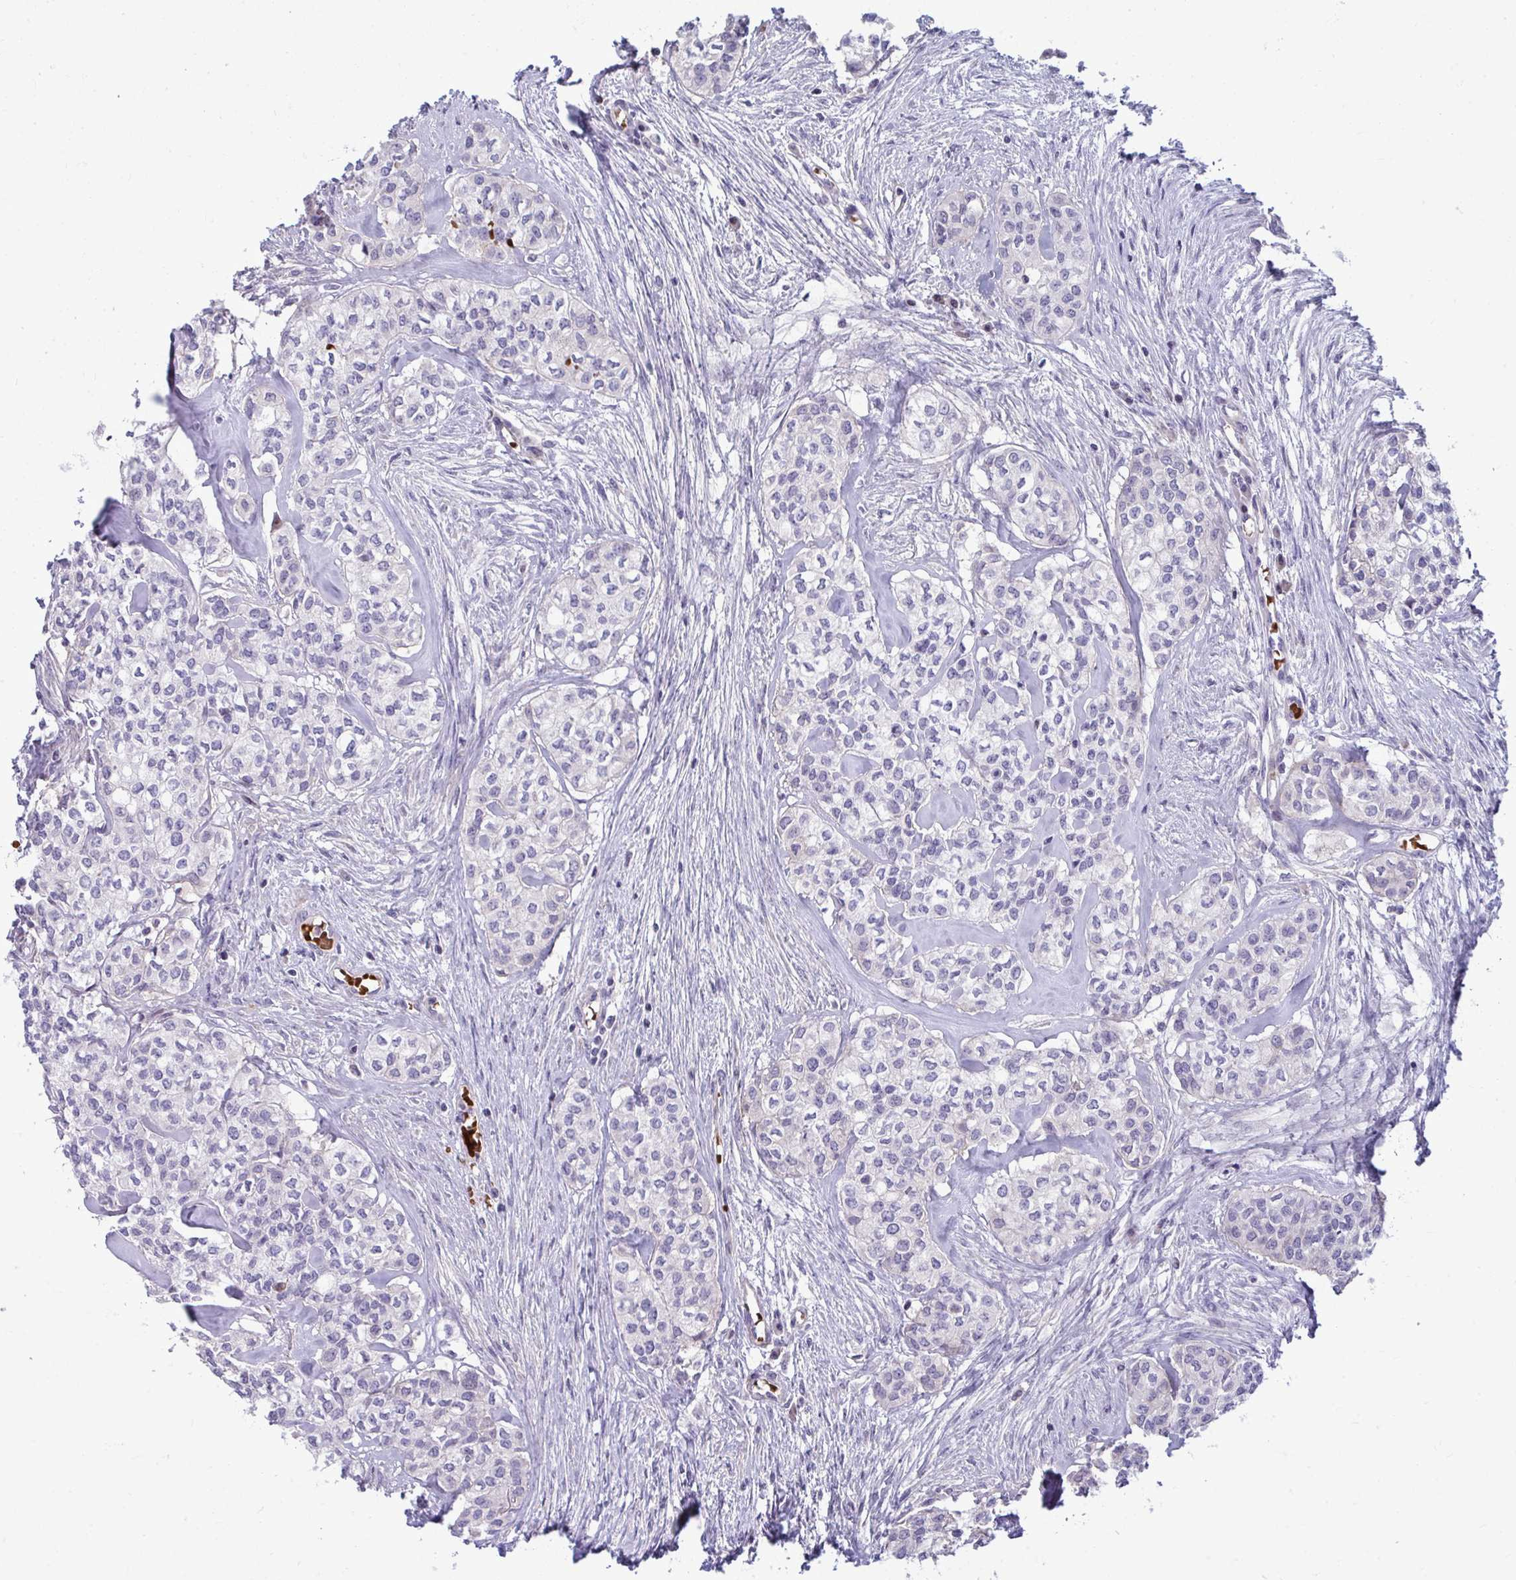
{"staining": {"intensity": "negative", "quantity": "none", "location": "none"}, "tissue": "head and neck cancer", "cell_type": "Tumor cells", "image_type": "cancer", "snomed": [{"axis": "morphology", "description": "Adenocarcinoma, NOS"}, {"axis": "topography", "description": "Head-Neck"}], "caption": "Head and neck cancer (adenocarcinoma) was stained to show a protein in brown. There is no significant expression in tumor cells. (Stains: DAB (3,3'-diaminobenzidine) immunohistochemistry (IHC) with hematoxylin counter stain, Microscopy: brightfield microscopy at high magnification).", "gene": "SLC14A1", "patient": {"sex": "male", "age": 81}}